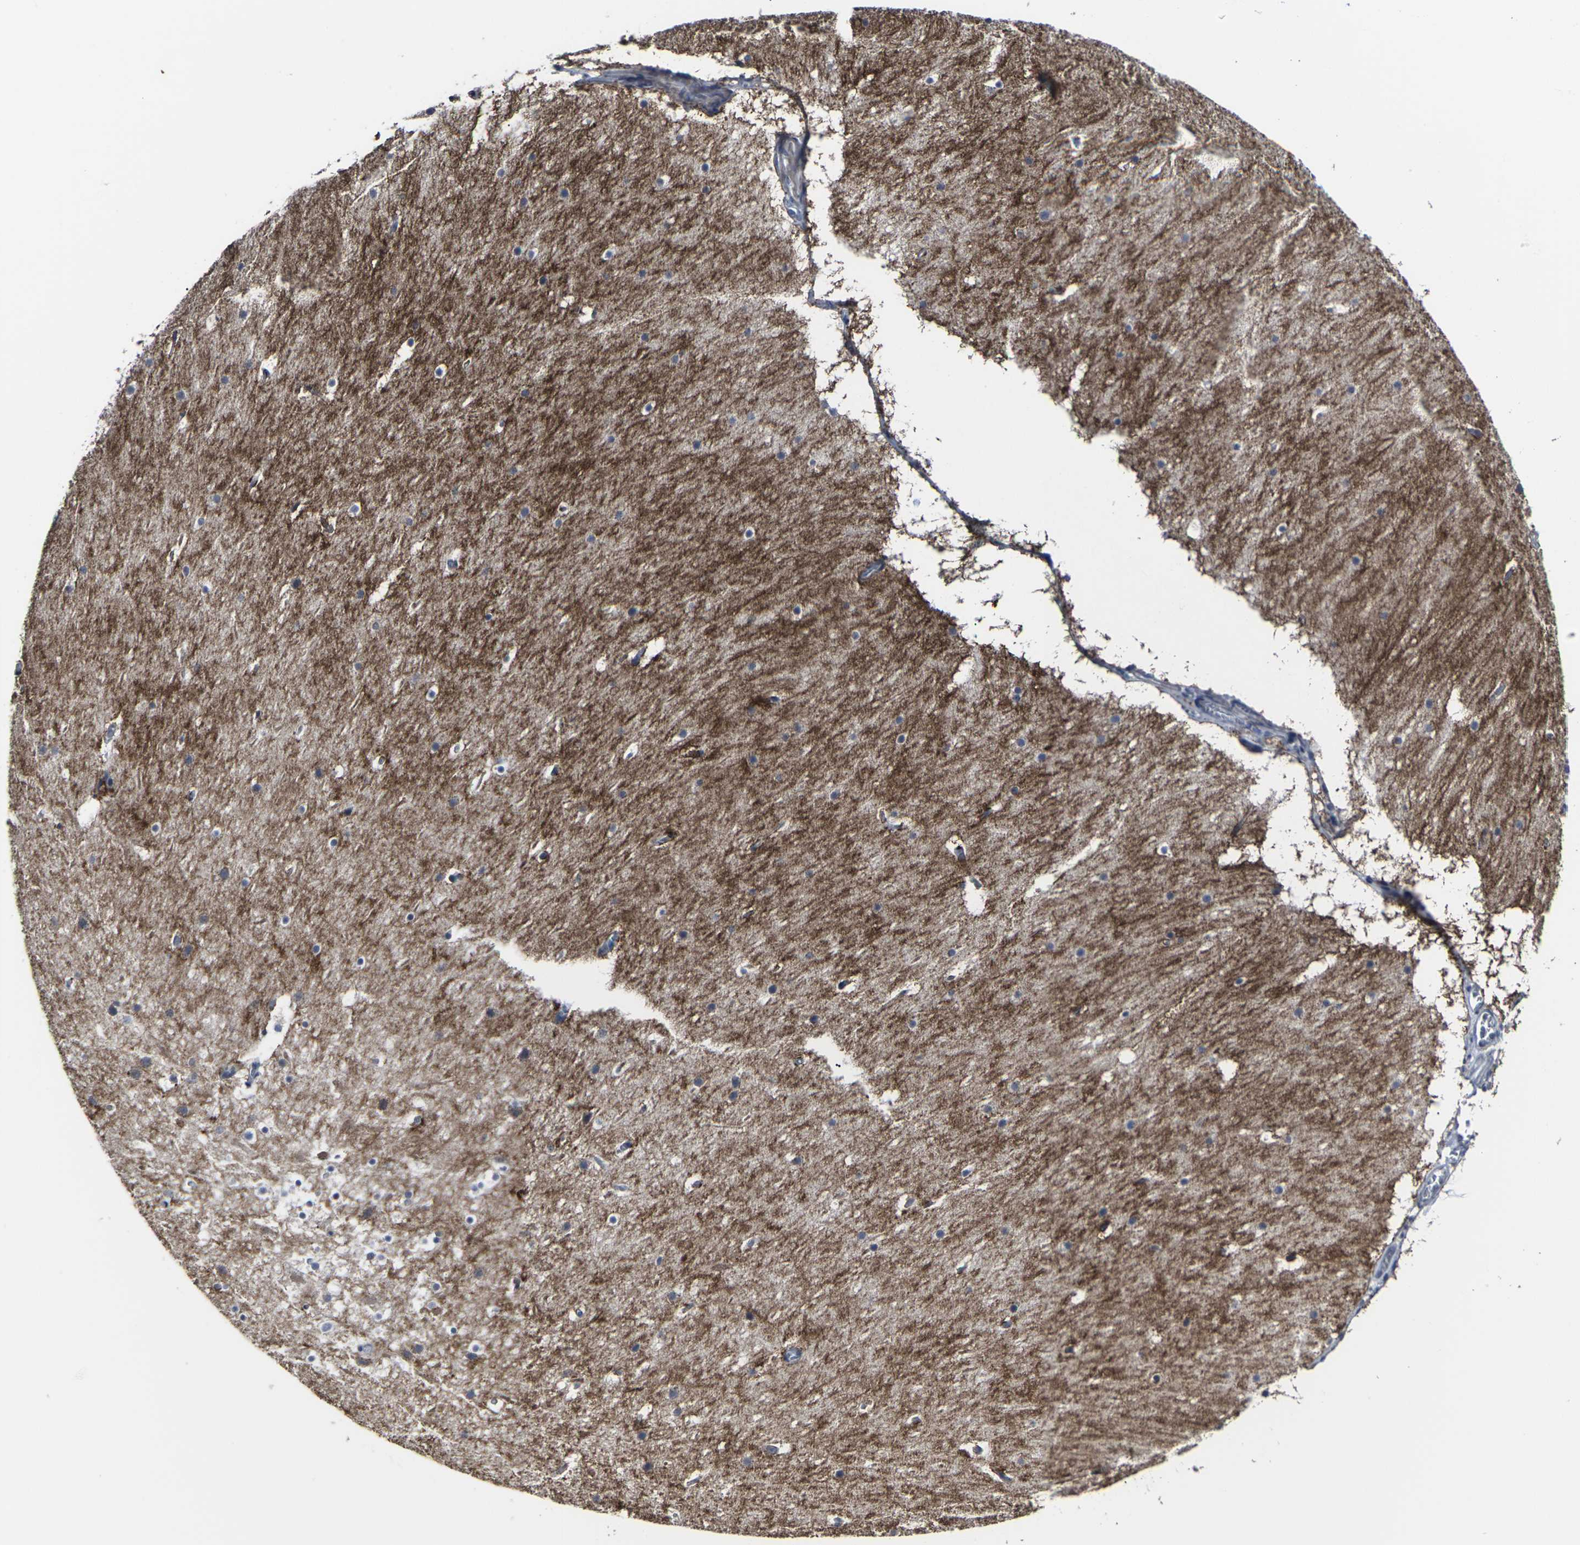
{"staining": {"intensity": "moderate", "quantity": "25%-75%", "location": "cytoplasmic/membranous"}, "tissue": "cerebellum", "cell_type": "Cells in granular layer", "image_type": "normal", "snomed": [{"axis": "morphology", "description": "Normal tissue, NOS"}, {"axis": "topography", "description": "Cerebellum"}], "caption": "The histopathology image displays staining of normal cerebellum, revealing moderate cytoplasmic/membranous protein expression (brown color) within cells in granular layer.", "gene": "MSANTD4", "patient": {"sex": "male", "age": 45}}